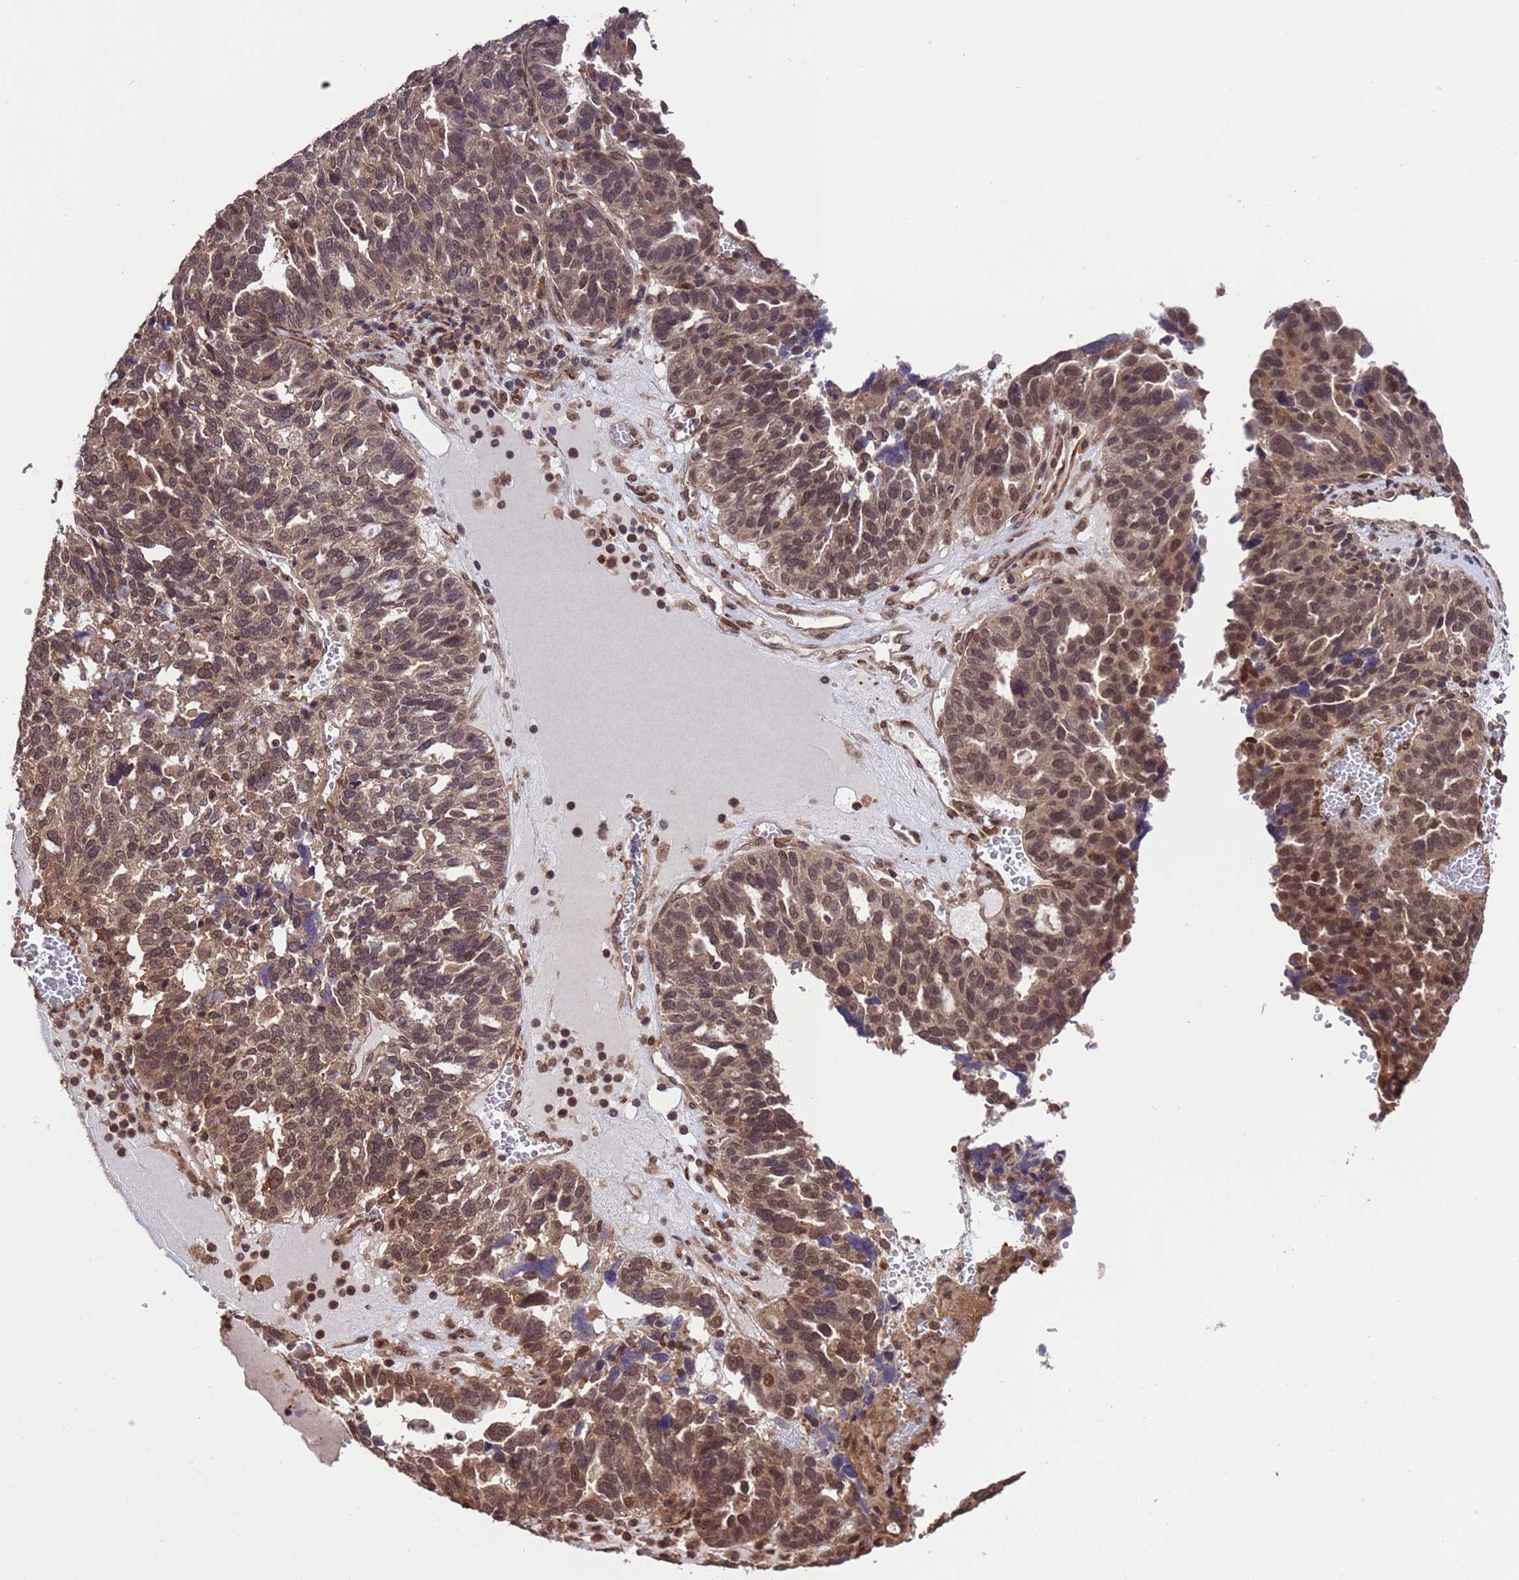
{"staining": {"intensity": "moderate", "quantity": ">75%", "location": "nuclear"}, "tissue": "ovarian cancer", "cell_type": "Tumor cells", "image_type": "cancer", "snomed": [{"axis": "morphology", "description": "Cystadenocarcinoma, serous, NOS"}, {"axis": "topography", "description": "Ovary"}], "caption": "Immunohistochemistry (IHC) photomicrograph of human ovarian cancer stained for a protein (brown), which reveals medium levels of moderate nuclear expression in about >75% of tumor cells.", "gene": "VSTM4", "patient": {"sex": "female", "age": 59}}